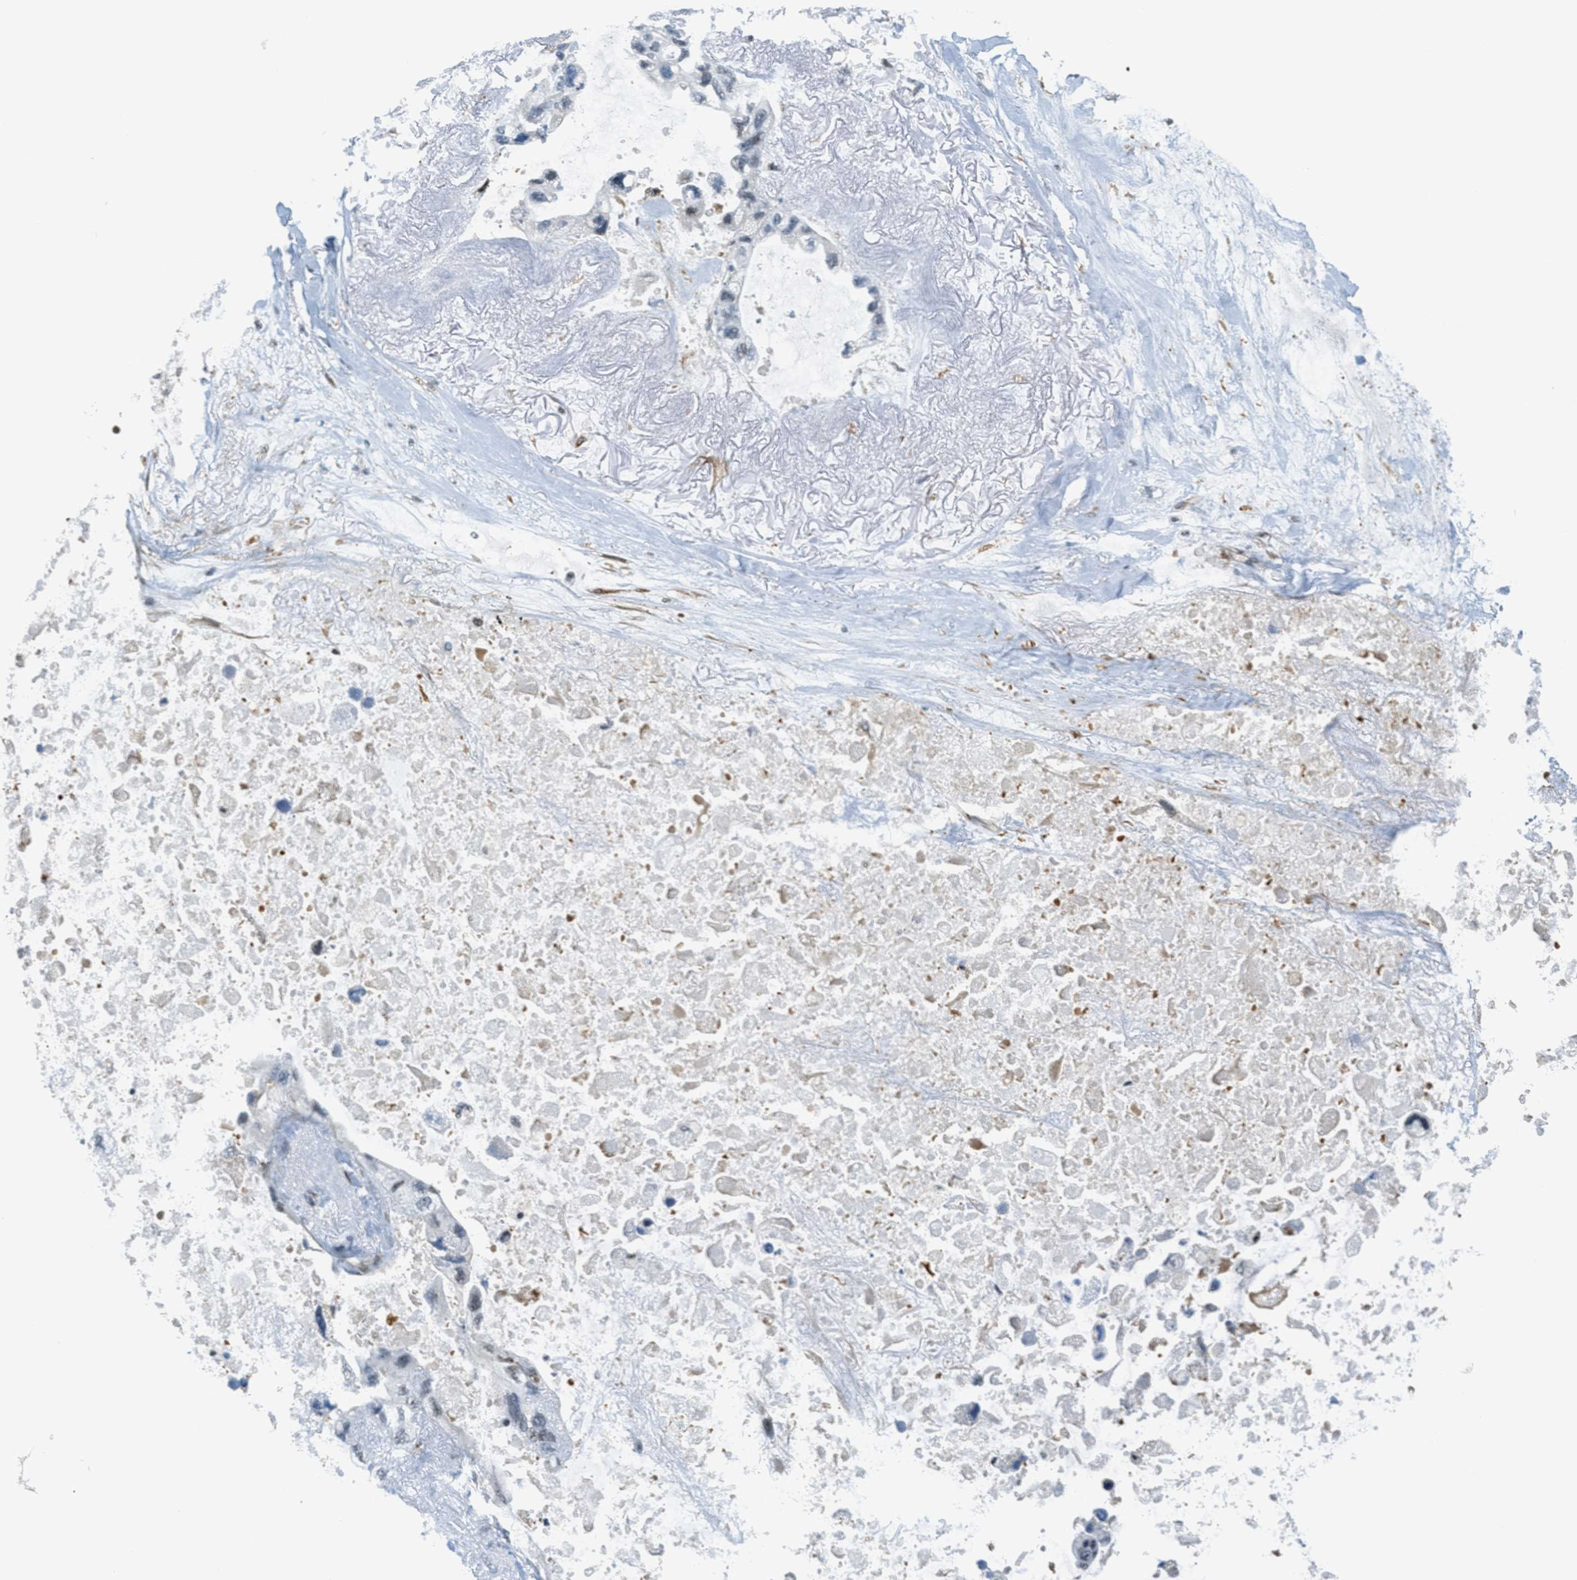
{"staining": {"intensity": "negative", "quantity": "none", "location": "none"}, "tissue": "lung cancer", "cell_type": "Tumor cells", "image_type": "cancer", "snomed": [{"axis": "morphology", "description": "Squamous cell carcinoma, NOS"}, {"axis": "topography", "description": "Lung"}], "caption": "DAB (3,3'-diaminobenzidine) immunohistochemical staining of lung cancer (squamous cell carcinoma) reveals no significant positivity in tumor cells.", "gene": "ZDHHC23", "patient": {"sex": "female", "age": 73}}